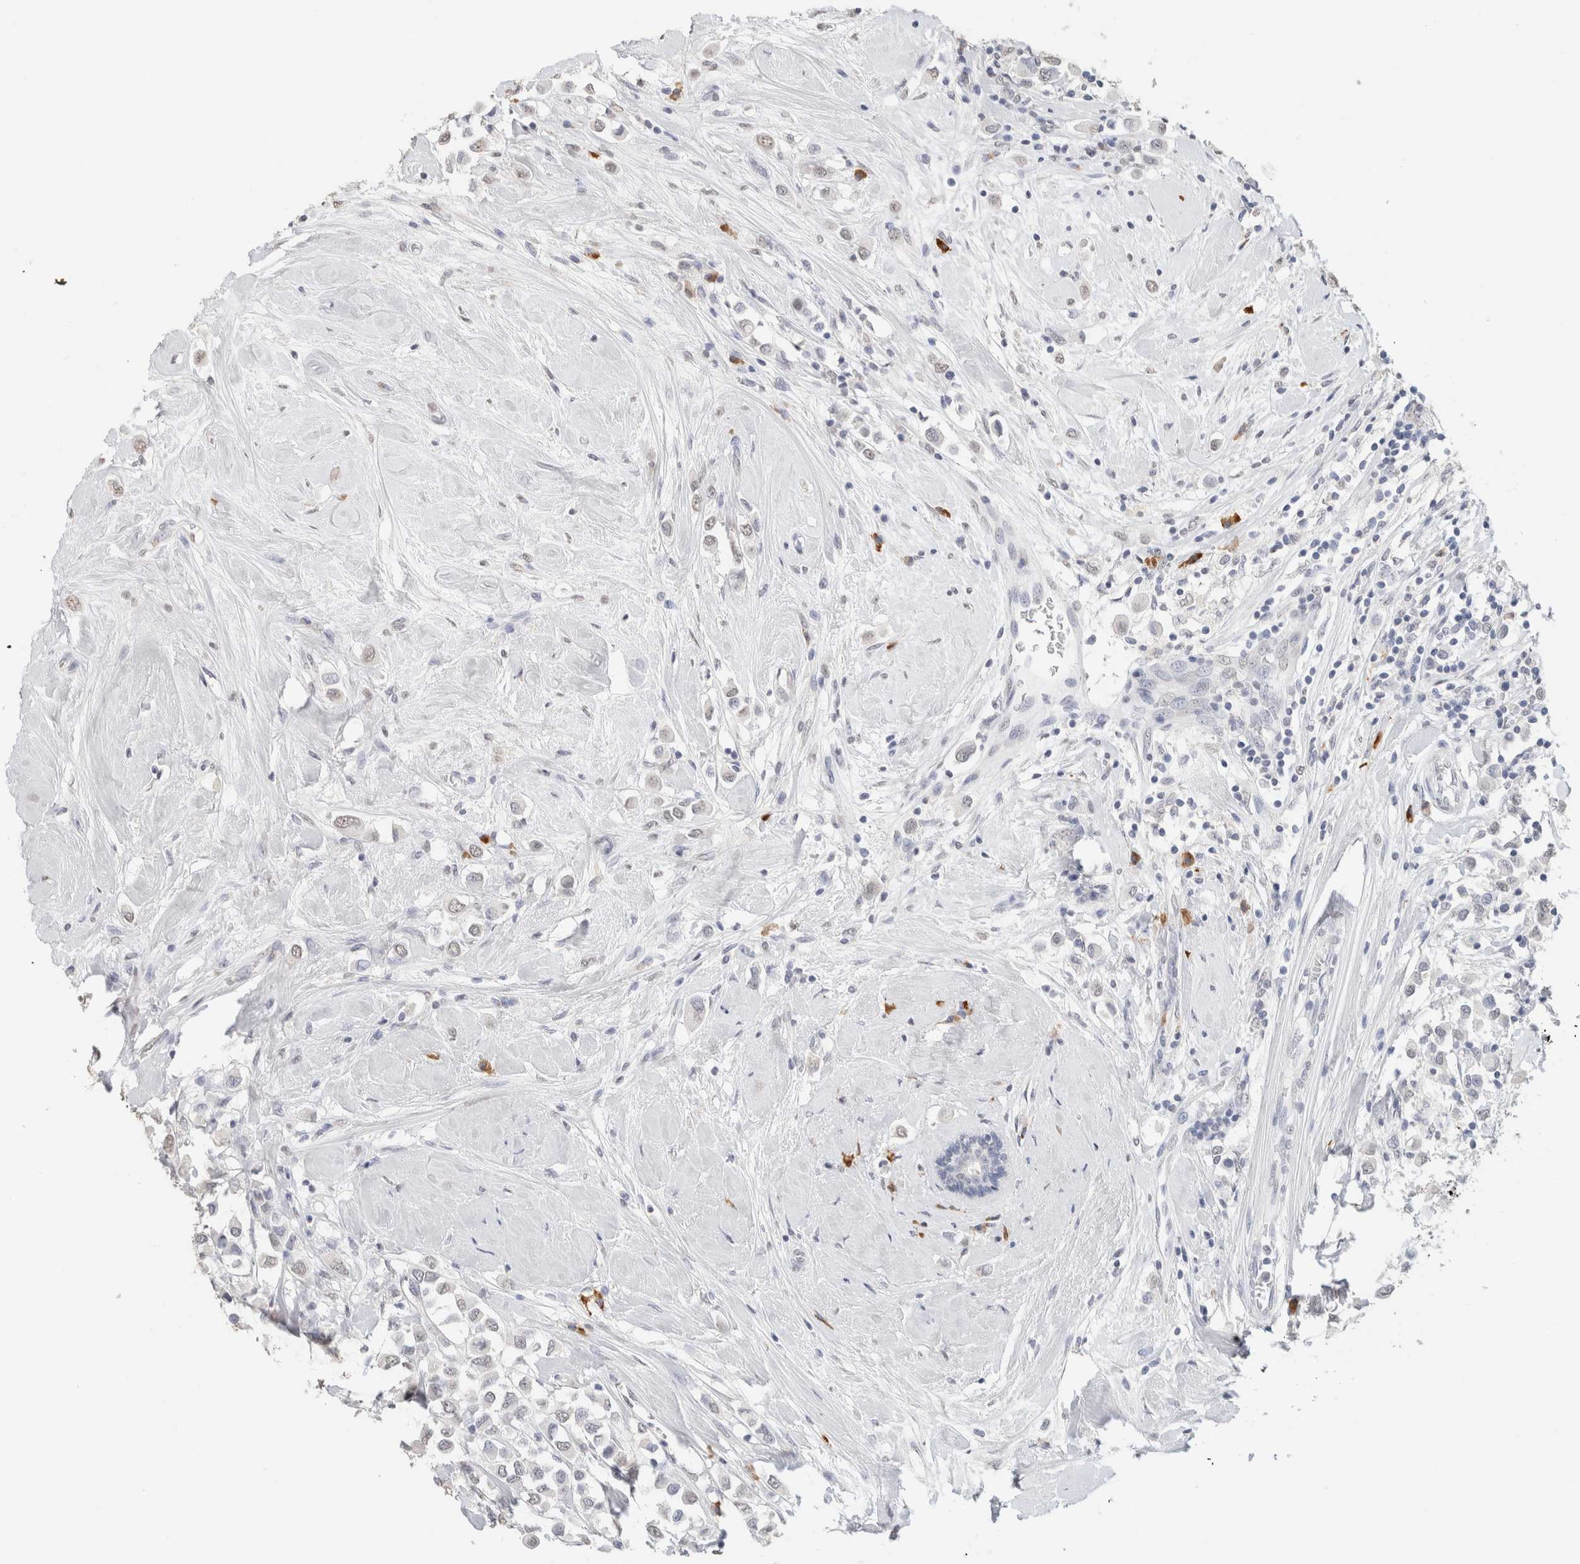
{"staining": {"intensity": "negative", "quantity": "none", "location": "none"}, "tissue": "breast cancer", "cell_type": "Tumor cells", "image_type": "cancer", "snomed": [{"axis": "morphology", "description": "Duct carcinoma"}, {"axis": "topography", "description": "Breast"}], "caption": "A histopathology image of human breast cancer (intraductal carcinoma) is negative for staining in tumor cells. The staining is performed using DAB brown chromogen with nuclei counter-stained in using hematoxylin.", "gene": "CD80", "patient": {"sex": "female", "age": 61}}